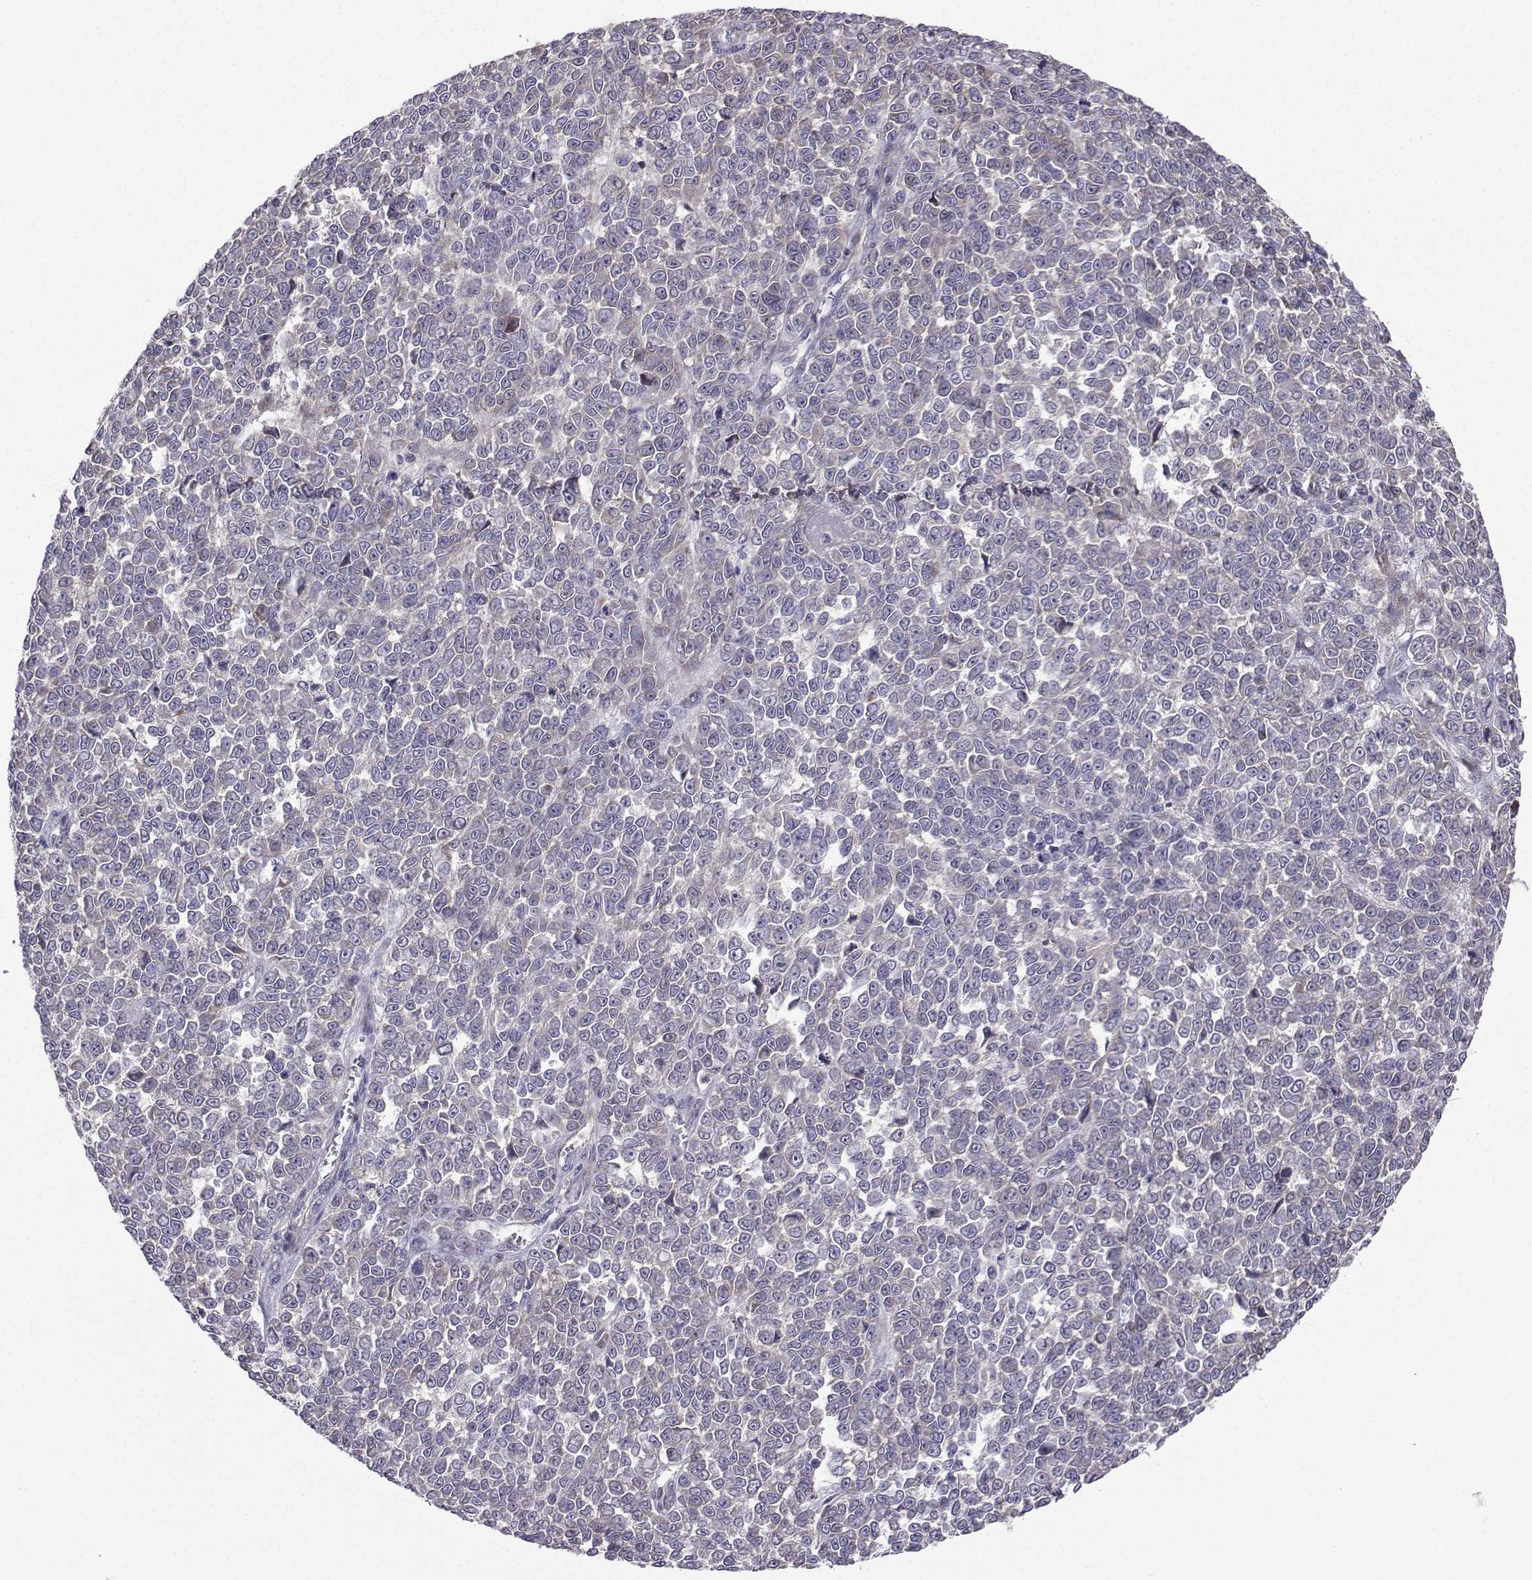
{"staining": {"intensity": "negative", "quantity": "none", "location": "none"}, "tissue": "melanoma", "cell_type": "Tumor cells", "image_type": "cancer", "snomed": [{"axis": "morphology", "description": "Malignant melanoma, NOS"}, {"axis": "topography", "description": "Skin"}], "caption": "The image exhibits no staining of tumor cells in malignant melanoma.", "gene": "STXBP5", "patient": {"sex": "female", "age": 95}}